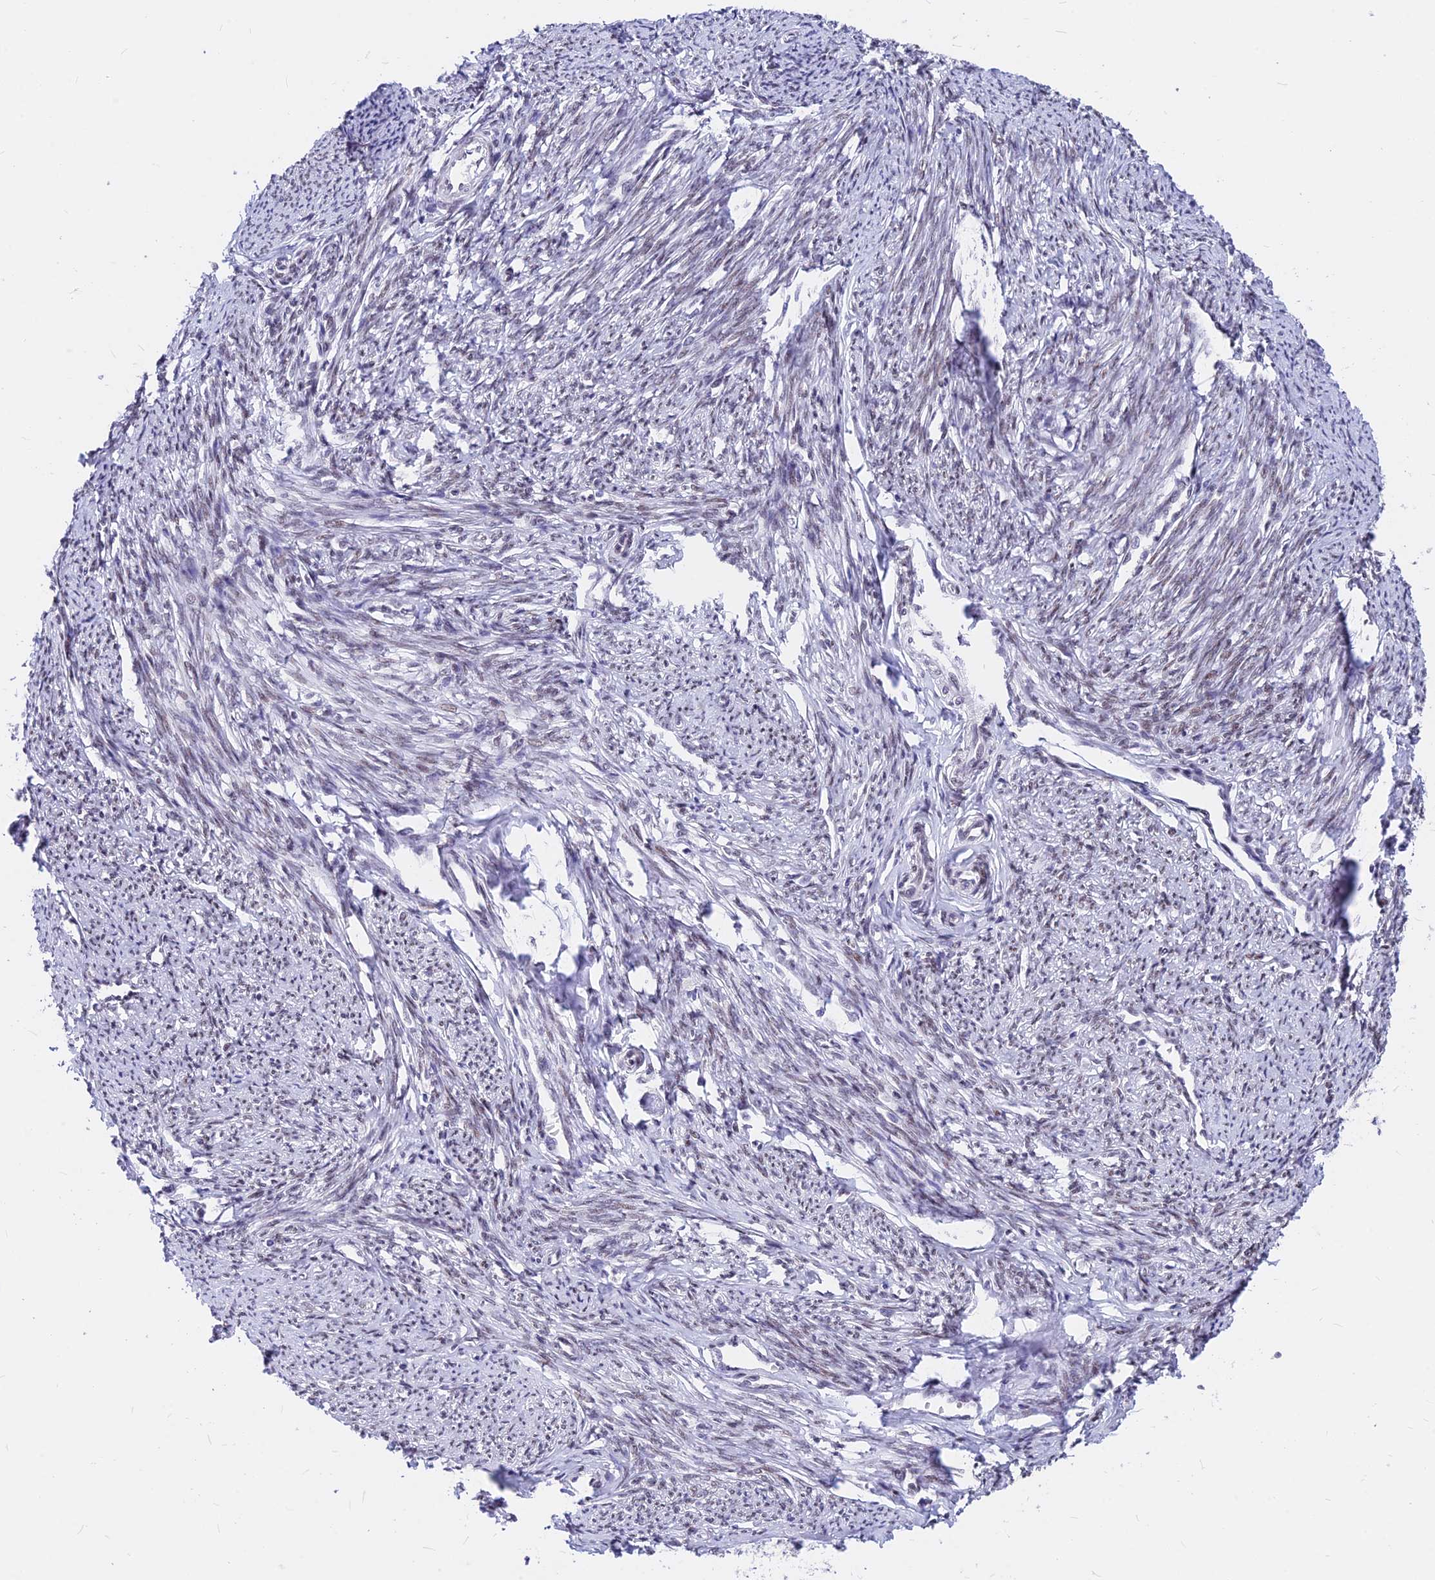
{"staining": {"intensity": "moderate", "quantity": "25%-75%", "location": "nuclear"}, "tissue": "smooth muscle", "cell_type": "Smooth muscle cells", "image_type": "normal", "snomed": [{"axis": "morphology", "description": "Normal tissue, NOS"}, {"axis": "topography", "description": "Smooth muscle"}, {"axis": "topography", "description": "Uterus"}], "caption": "Smooth muscle stained with immunohistochemistry exhibits moderate nuclear positivity in approximately 25%-75% of smooth muscle cells. (brown staining indicates protein expression, while blue staining denotes nuclei).", "gene": "KCTD13", "patient": {"sex": "female", "age": 59}}